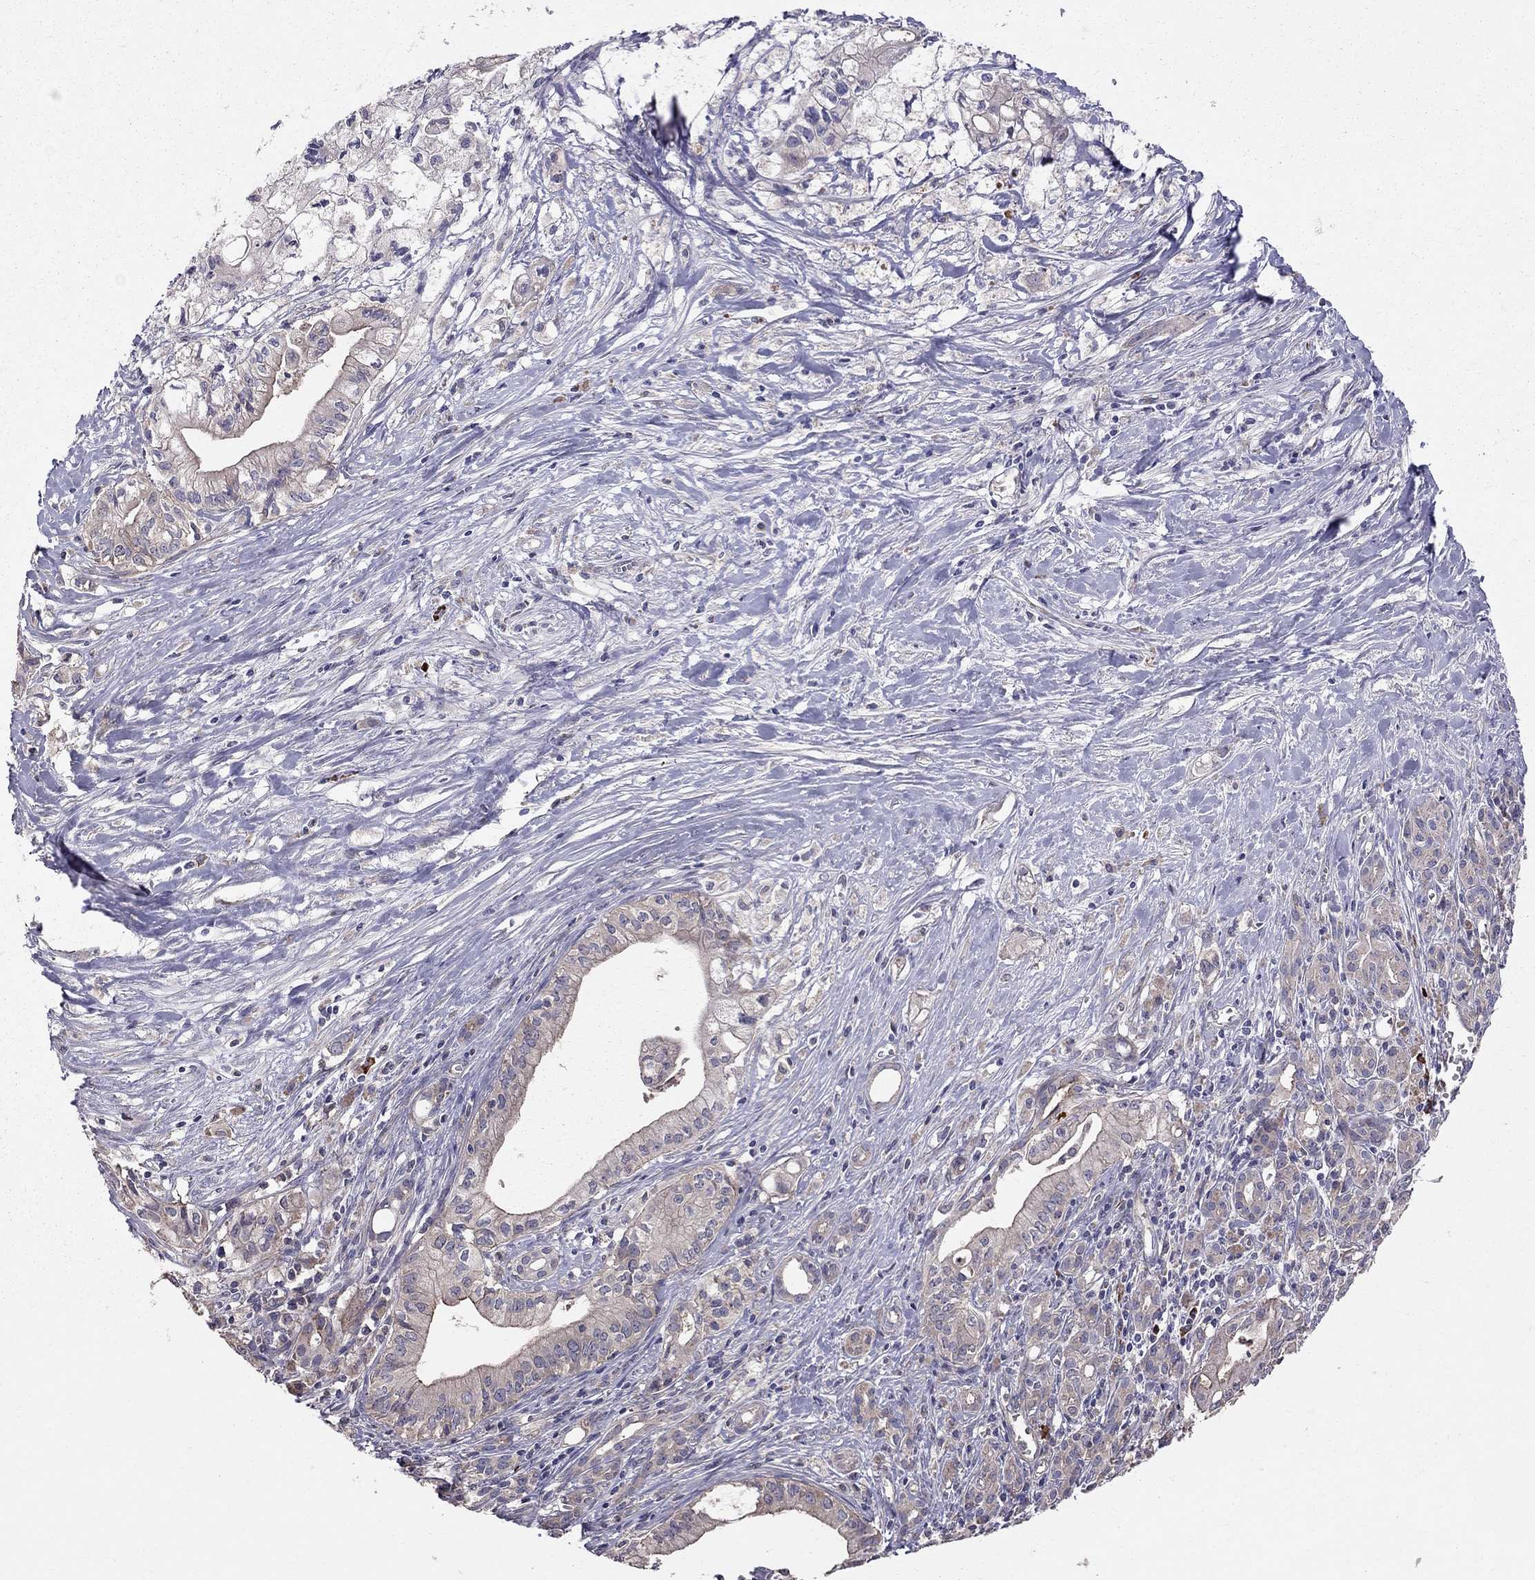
{"staining": {"intensity": "moderate", "quantity": "<25%", "location": "cytoplasmic/membranous"}, "tissue": "pancreatic cancer", "cell_type": "Tumor cells", "image_type": "cancer", "snomed": [{"axis": "morphology", "description": "Adenocarcinoma, NOS"}, {"axis": "topography", "description": "Pancreas"}], "caption": "High-magnification brightfield microscopy of pancreatic cancer stained with DAB (3,3'-diaminobenzidine) (brown) and counterstained with hematoxylin (blue). tumor cells exhibit moderate cytoplasmic/membranous positivity is identified in approximately<25% of cells.", "gene": "PIK3CG", "patient": {"sex": "male", "age": 71}}